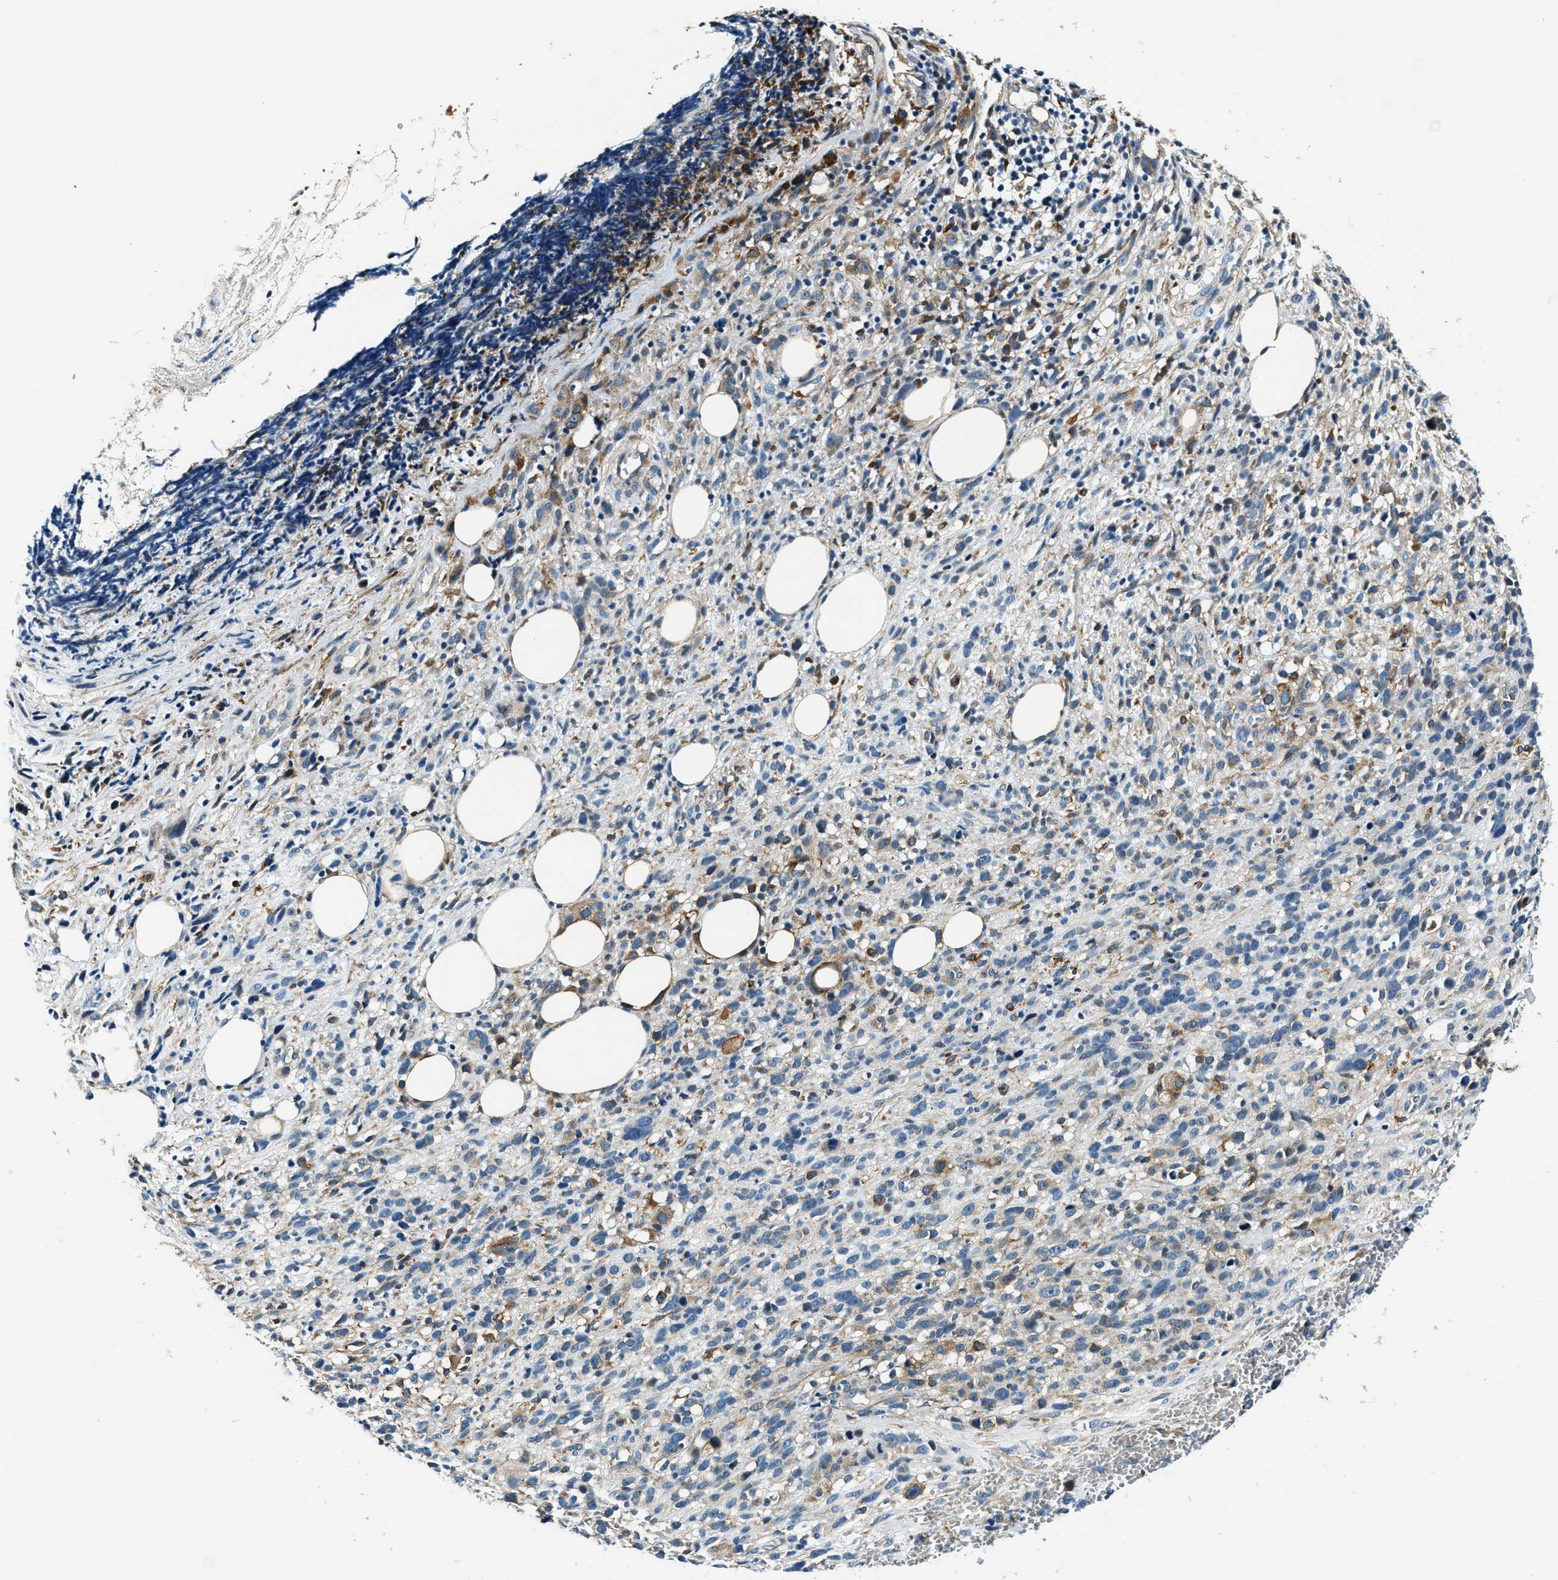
{"staining": {"intensity": "moderate", "quantity": "<25%", "location": "cytoplasmic/membranous"}, "tissue": "melanoma", "cell_type": "Tumor cells", "image_type": "cancer", "snomed": [{"axis": "morphology", "description": "Malignant melanoma, NOS"}, {"axis": "topography", "description": "Skin"}], "caption": "Brown immunohistochemical staining in malignant melanoma exhibits moderate cytoplasmic/membranous positivity in about <25% of tumor cells.", "gene": "C2orf66", "patient": {"sex": "female", "age": 55}}